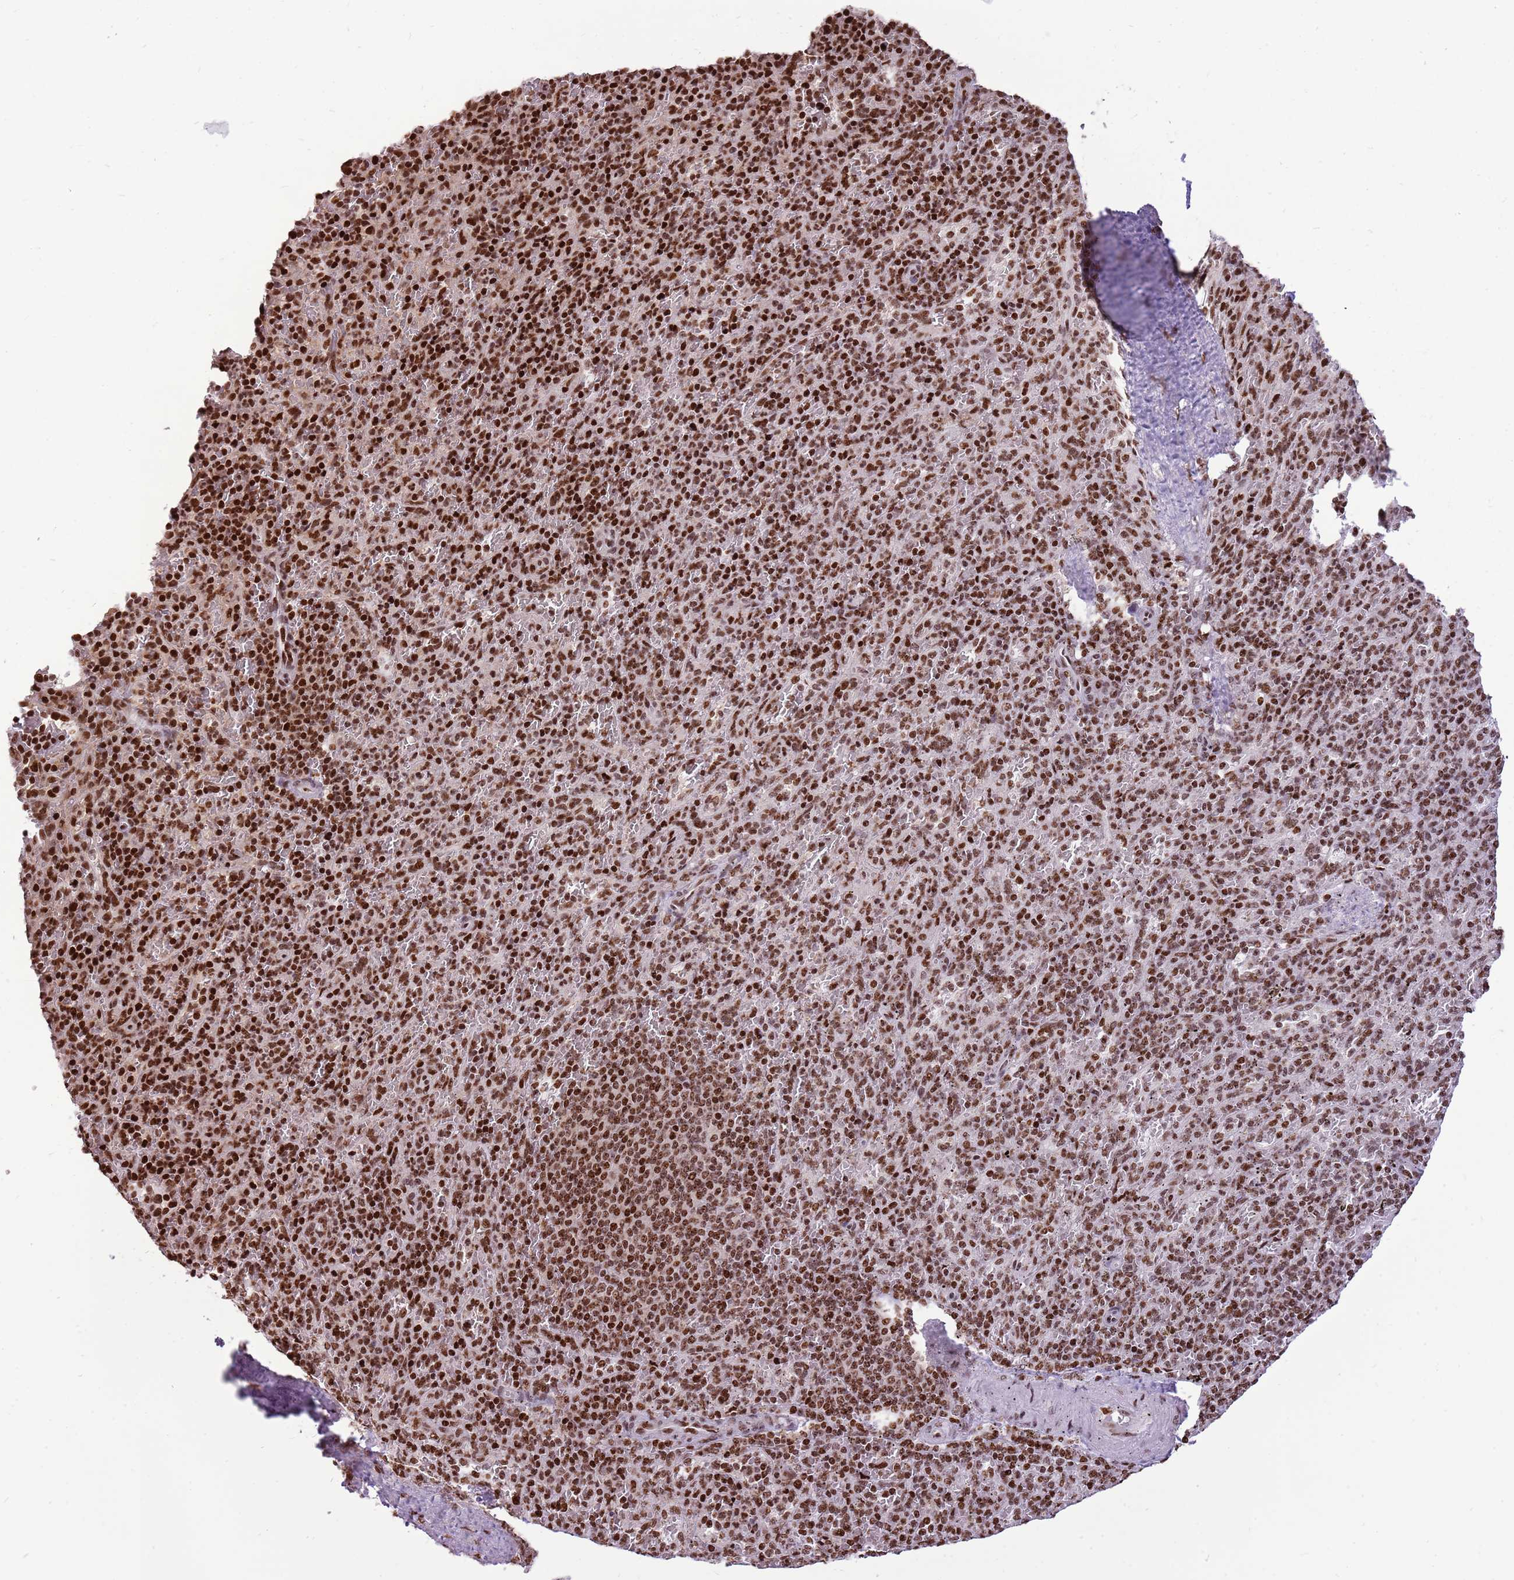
{"staining": {"intensity": "strong", "quantity": ">75%", "location": "nuclear"}, "tissue": "spleen", "cell_type": "Cells in red pulp", "image_type": "normal", "snomed": [{"axis": "morphology", "description": "Normal tissue, NOS"}, {"axis": "topography", "description": "Spleen"}], "caption": "Strong nuclear protein expression is present in approximately >75% of cells in red pulp in spleen. Using DAB (brown) and hematoxylin (blue) stains, captured at high magnification using brightfield microscopy.", "gene": "WASHC4", "patient": {"sex": "male", "age": 82}}